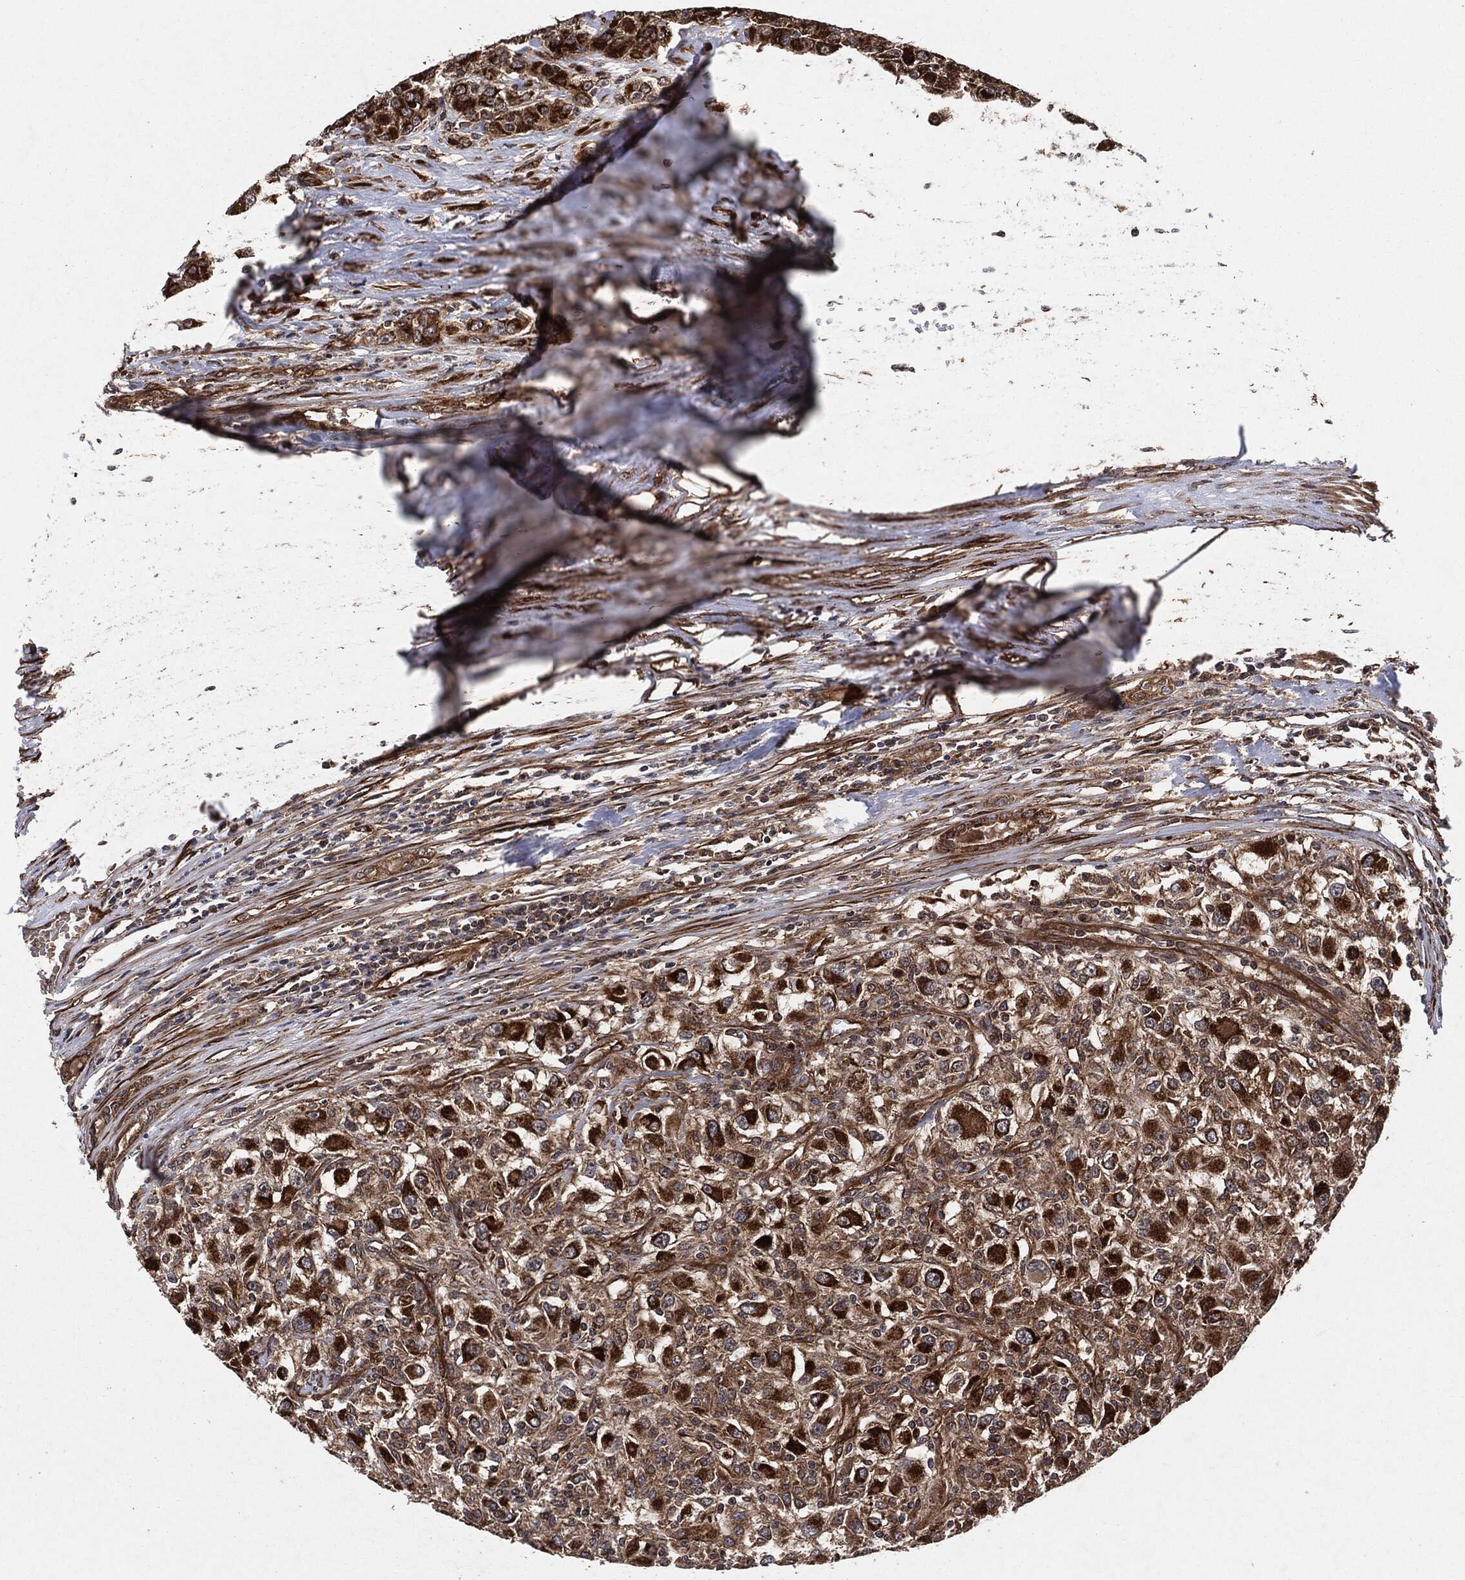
{"staining": {"intensity": "moderate", "quantity": ">75%", "location": "cytoplasmic/membranous"}, "tissue": "renal cancer", "cell_type": "Tumor cells", "image_type": "cancer", "snomed": [{"axis": "morphology", "description": "Adenocarcinoma, NOS"}, {"axis": "topography", "description": "Kidney"}], "caption": "Moderate cytoplasmic/membranous positivity for a protein is appreciated in about >75% of tumor cells of renal cancer (adenocarcinoma) using immunohistochemistry.", "gene": "BCAR1", "patient": {"sex": "female", "age": 67}}